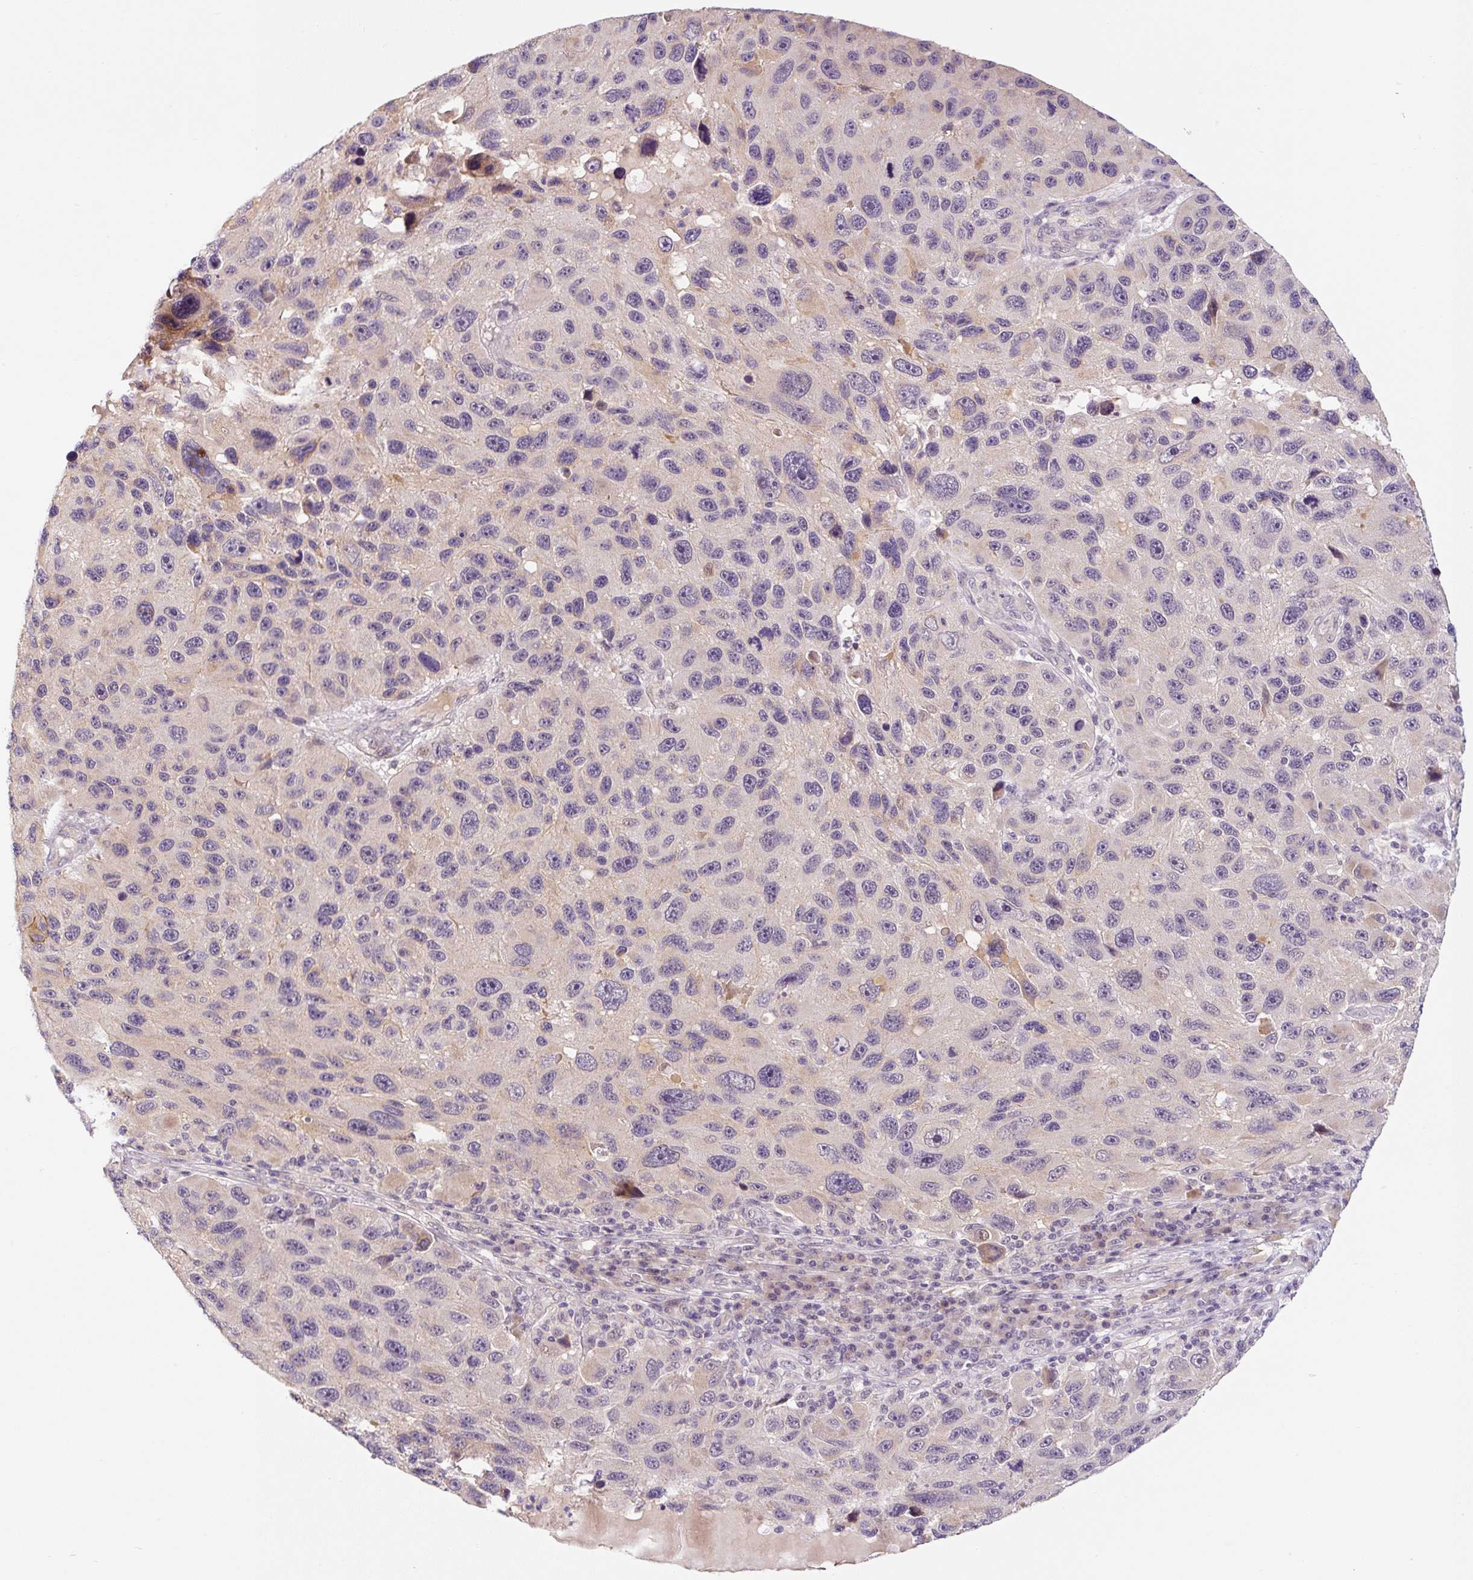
{"staining": {"intensity": "negative", "quantity": "none", "location": "none"}, "tissue": "melanoma", "cell_type": "Tumor cells", "image_type": "cancer", "snomed": [{"axis": "morphology", "description": "Malignant melanoma, NOS"}, {"axis": "topography", "description": "Skin"}], "caption": "Immunohistochemical staining of malignant melanoma exhibits no significant positivity in tumor cells.", "gene": "PRKAA2", "patient": {"sex": "male", "age": 53}}